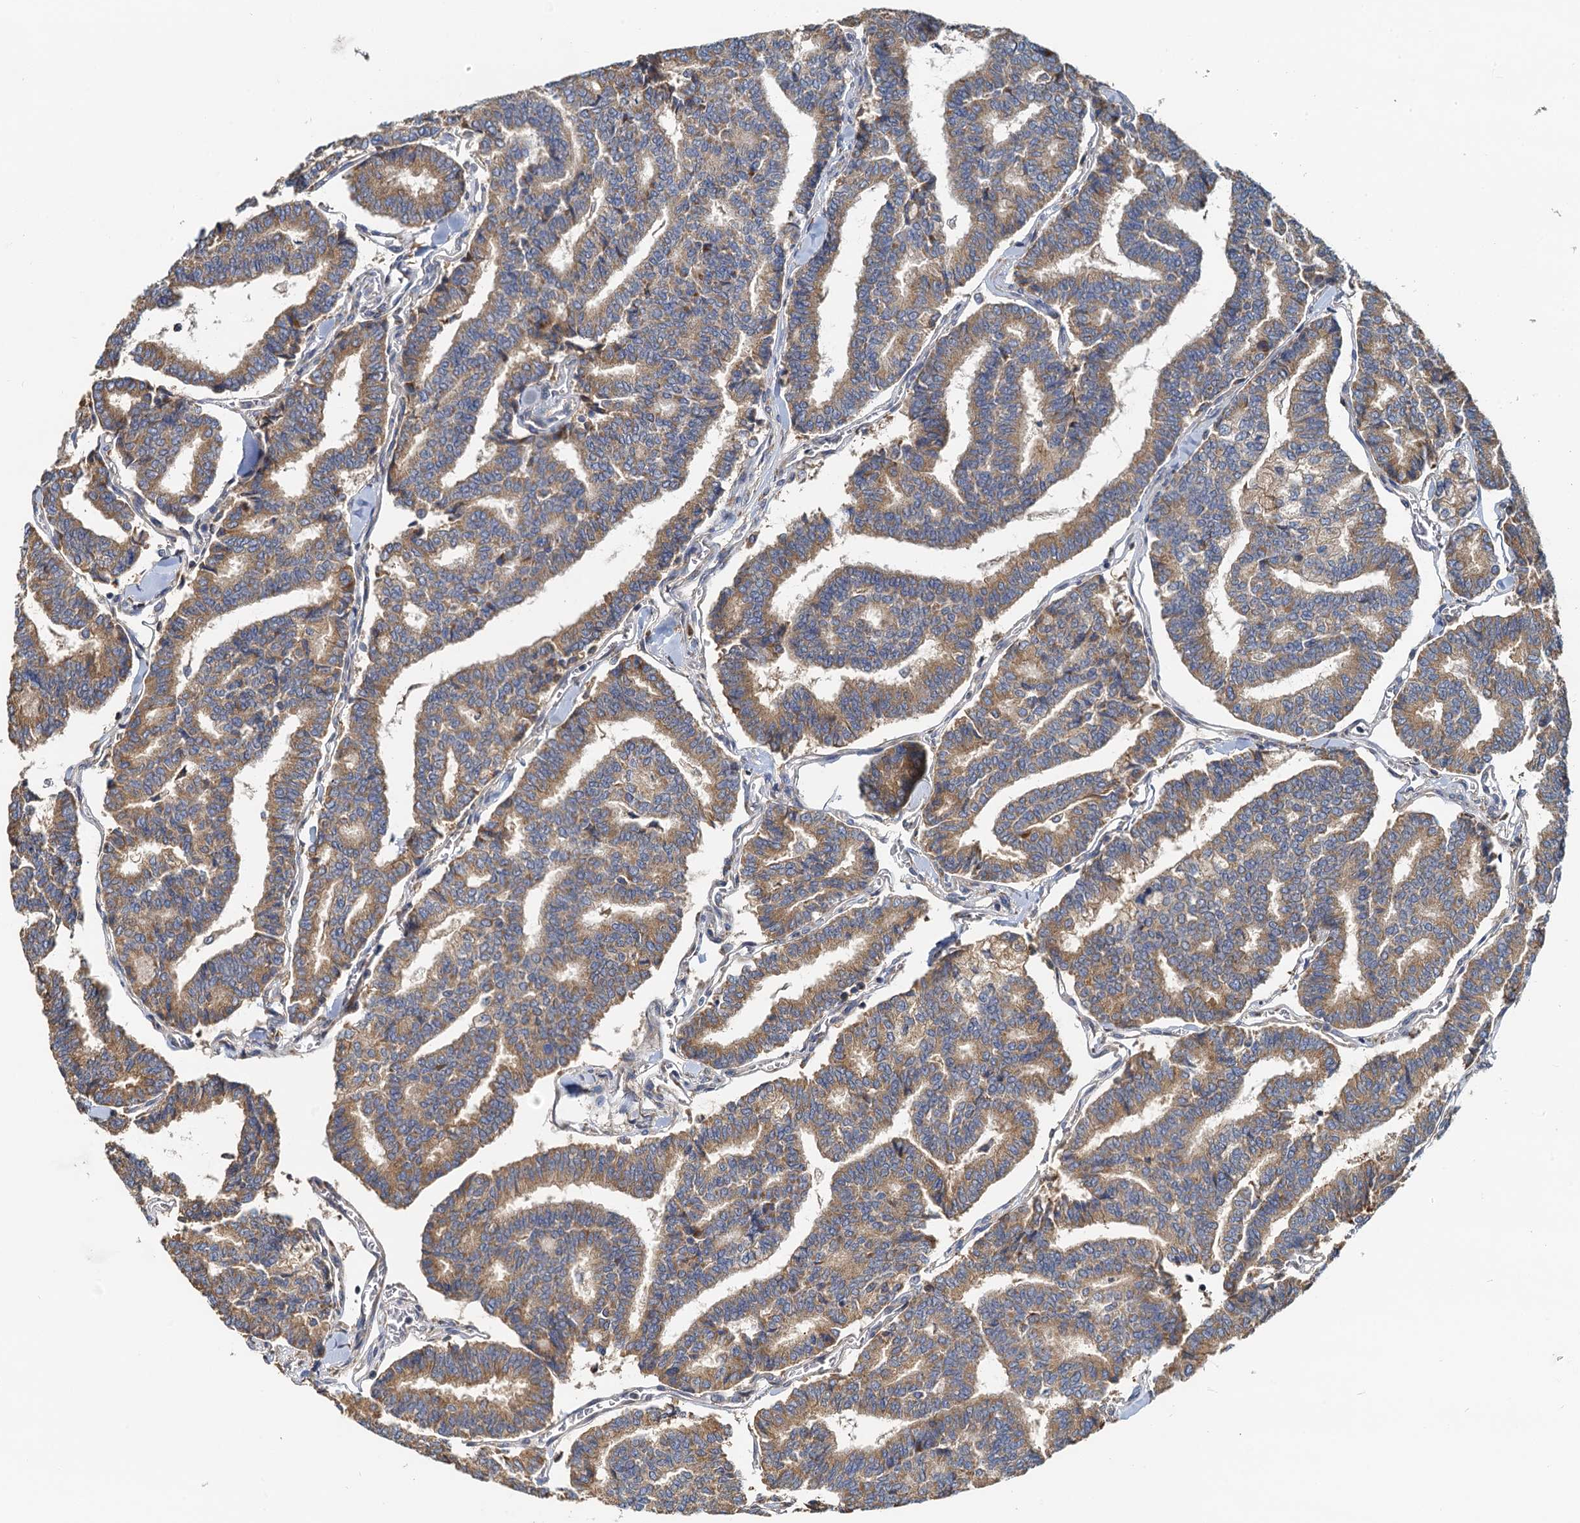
{"staining": {"intensity": "moderate", "quantity": ">75%", "location": "cytoplasmic/membranous"}, "tissue": "thyroid cancer", "cell_type": "Tumor cells", "image_type": "cancer", "snomed": [{"axis": "morphology", "description": "Papillary adenocarcinoma, NOS"}, {"axis": "topography", "description": "Thyroid gland"}], "caption": "Thyroid papillary adenocarcinoma stained for a protein shows moderate cytoplasmic/membranous positivity in tumor cells.", "gene": "NKAPD1", "patient": {"sex": "female", "age": 35}}